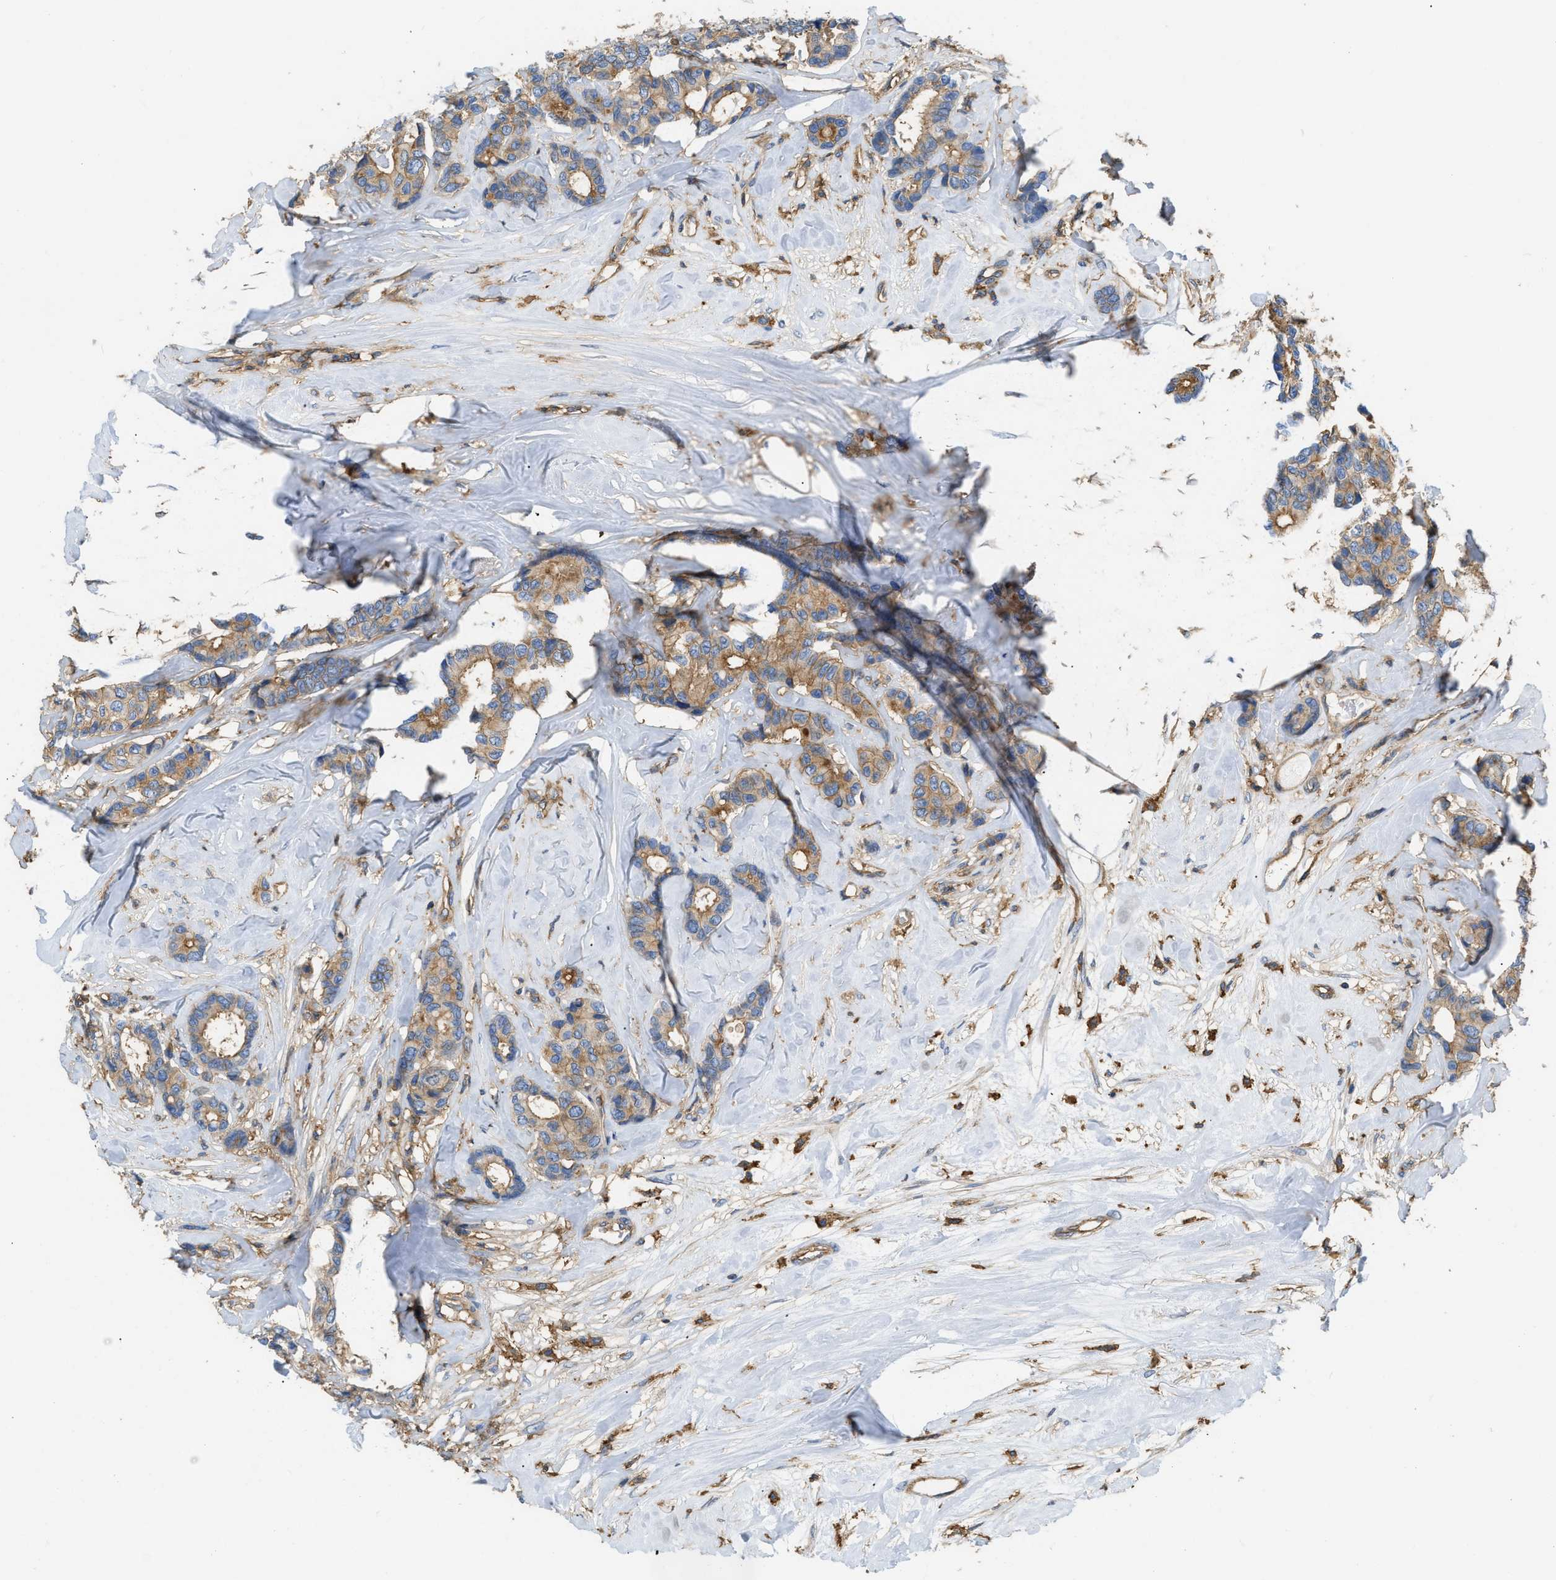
{"staining": {"intensity": "moderate", "quantity": ">75%", "location": "cytoplasmic/membranous"}, "tissue": "breast cancer", "cell_type": "Tumor cells", "image_type": "cancer", "snomed": [{"axis": "morphology", "description": "Duct carcinoma"}, {"axis": "topography", "description": "Breast"}], "caption": "Tumor cells reveal medium levels of moderate cytoplasmic/membranous expression in about >75% of cells in human infiltrating ductal carcinoma (breast).", "gene": "GNB4", "patient": {"sex": "female", "age": 87}}